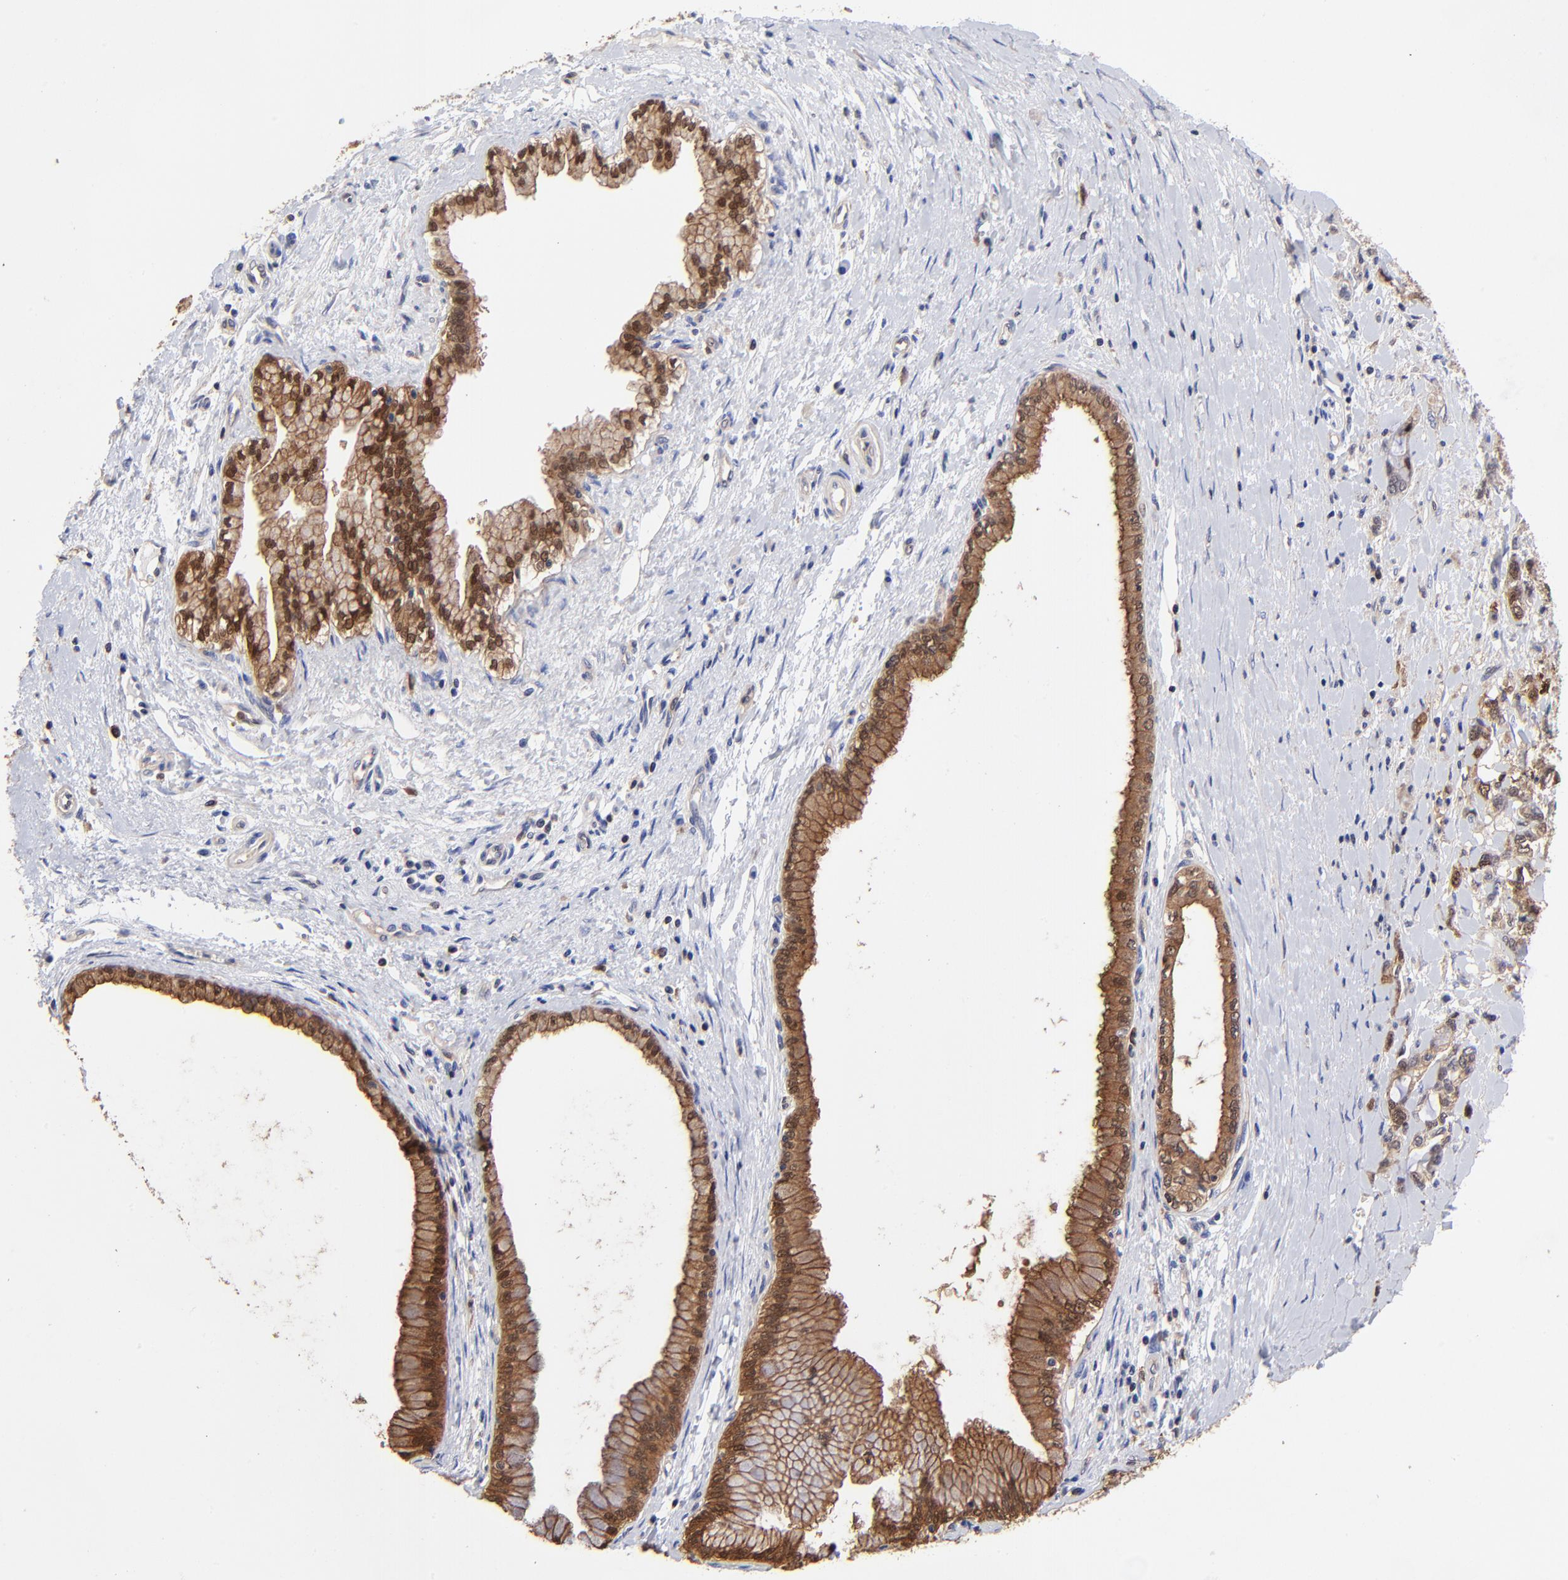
{"staining": {"intensity": "moderate", "quantity": ">75%", "location": "cytoplasmic/membranous,nuclear"}, "tissue": "pancreatic cancer", "cell_type": "Tumor cells", "image_type": "cancer", "snomed": [{"axis": "morphology", "description": "Adenocarcinoma, NOS"}, {"axis": "topography", "description": "Pancreas"}], "caption": "The micrograph displays immunohistochemical staining of pancreatic adenocarcinoma. There is moderate cytoplasmic/membranous and nuclear staining is identified in about >75% of tumor cells.", "gene": "DCTPP1", "patient": {"sex": "male", "age": 79}}